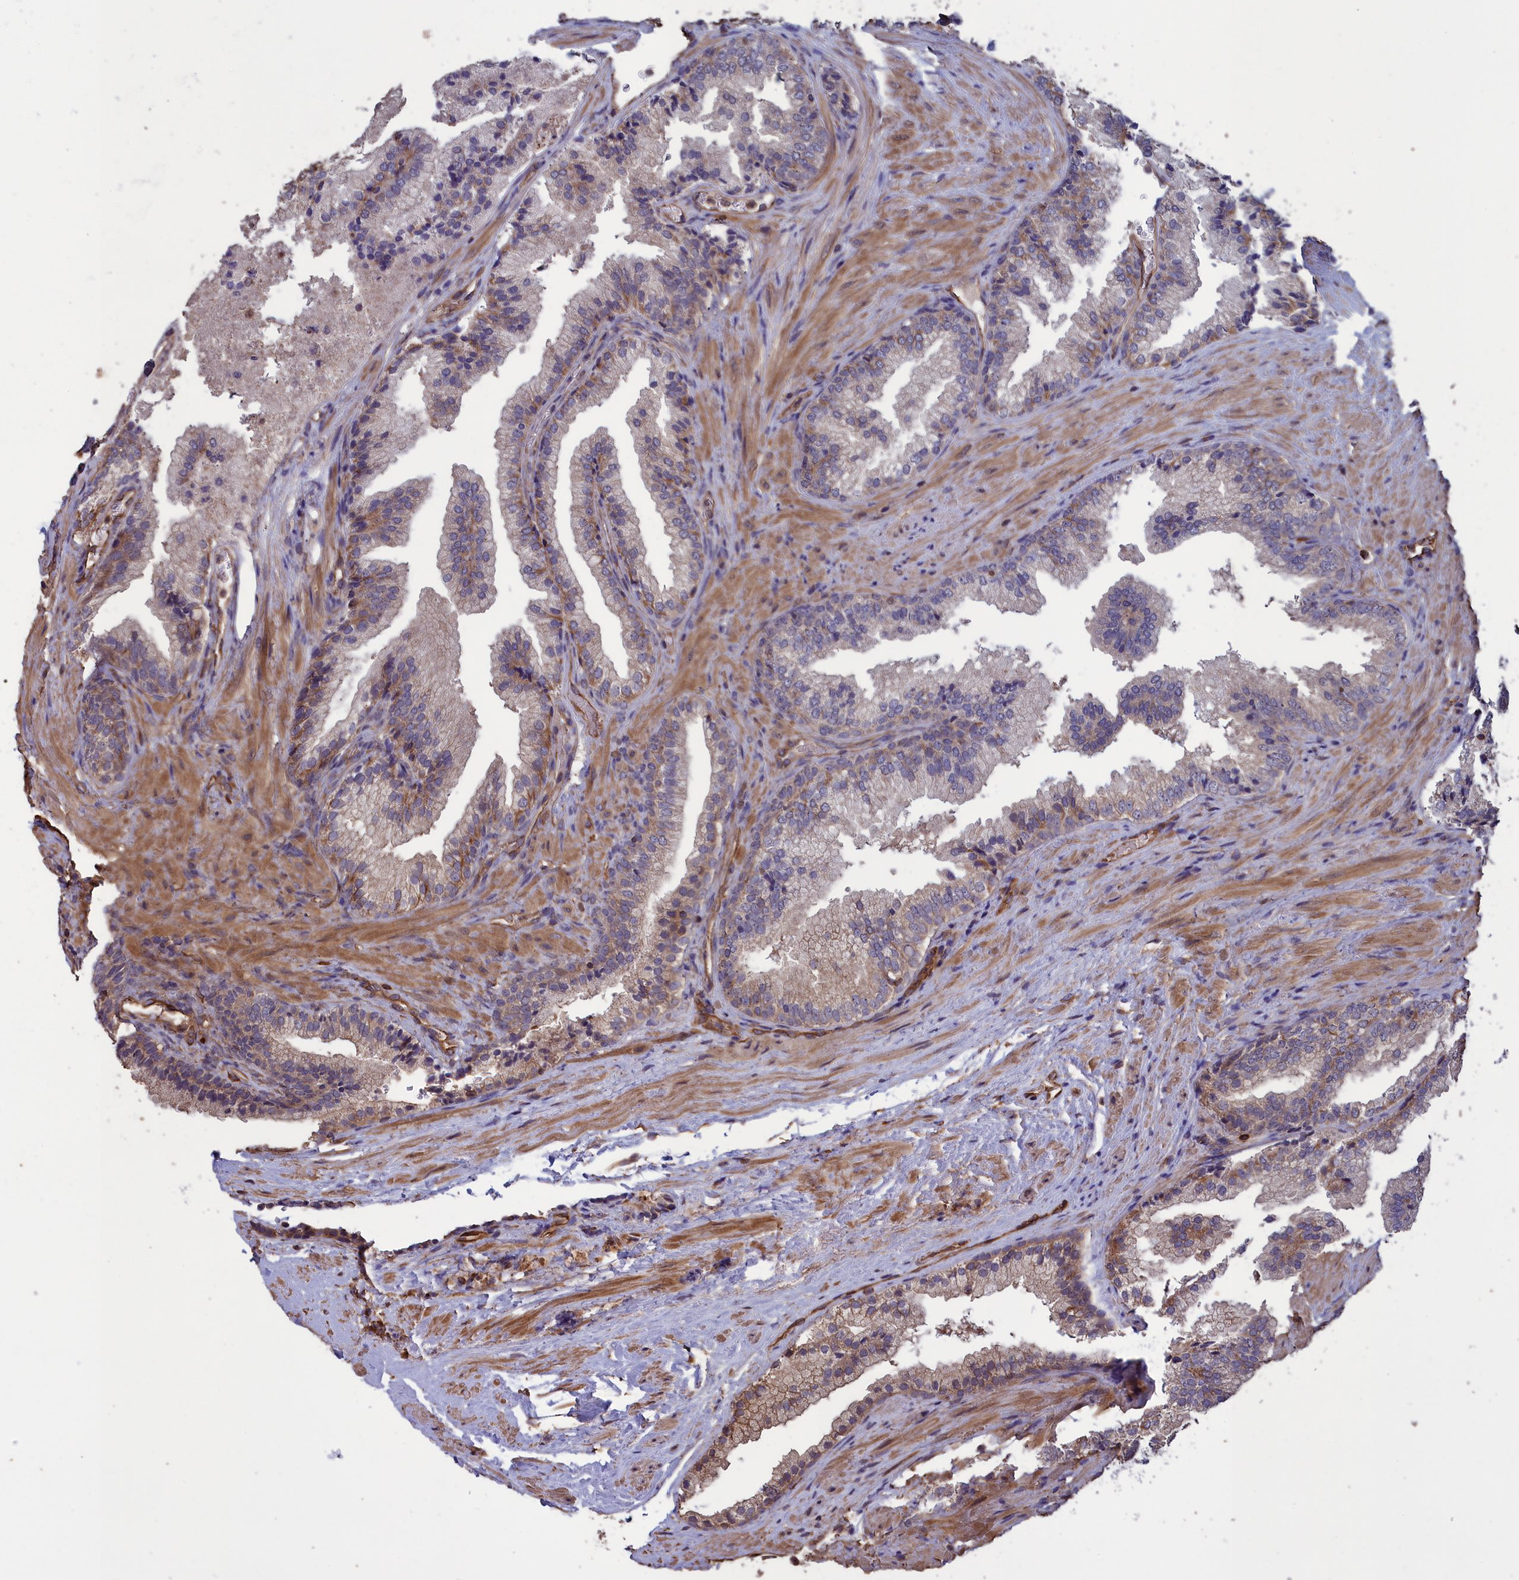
{"staining": {"intensity": "moderate", "quantity": "<25%", "location": "cytoplasmic/membranous"}, "tissue": "prostate", "cell_type": "Glandular cells", "image_type": "normal", "snomed": [{"axis": "morphology", "description": "Normal tissue, NOS"}, {"axis": "topography", "description": "Prostate"}], "caption": "This micrograph demonstrates normal prostate stained with immunohistochemistry to label a protein in brown. The cytoplasmic/membranous of glandular cells show moderate positivity for the protein. Nuclei are counter-stained blue.", "gene": "DAPK3", "patient": {"sex": "male", "age": 76}}